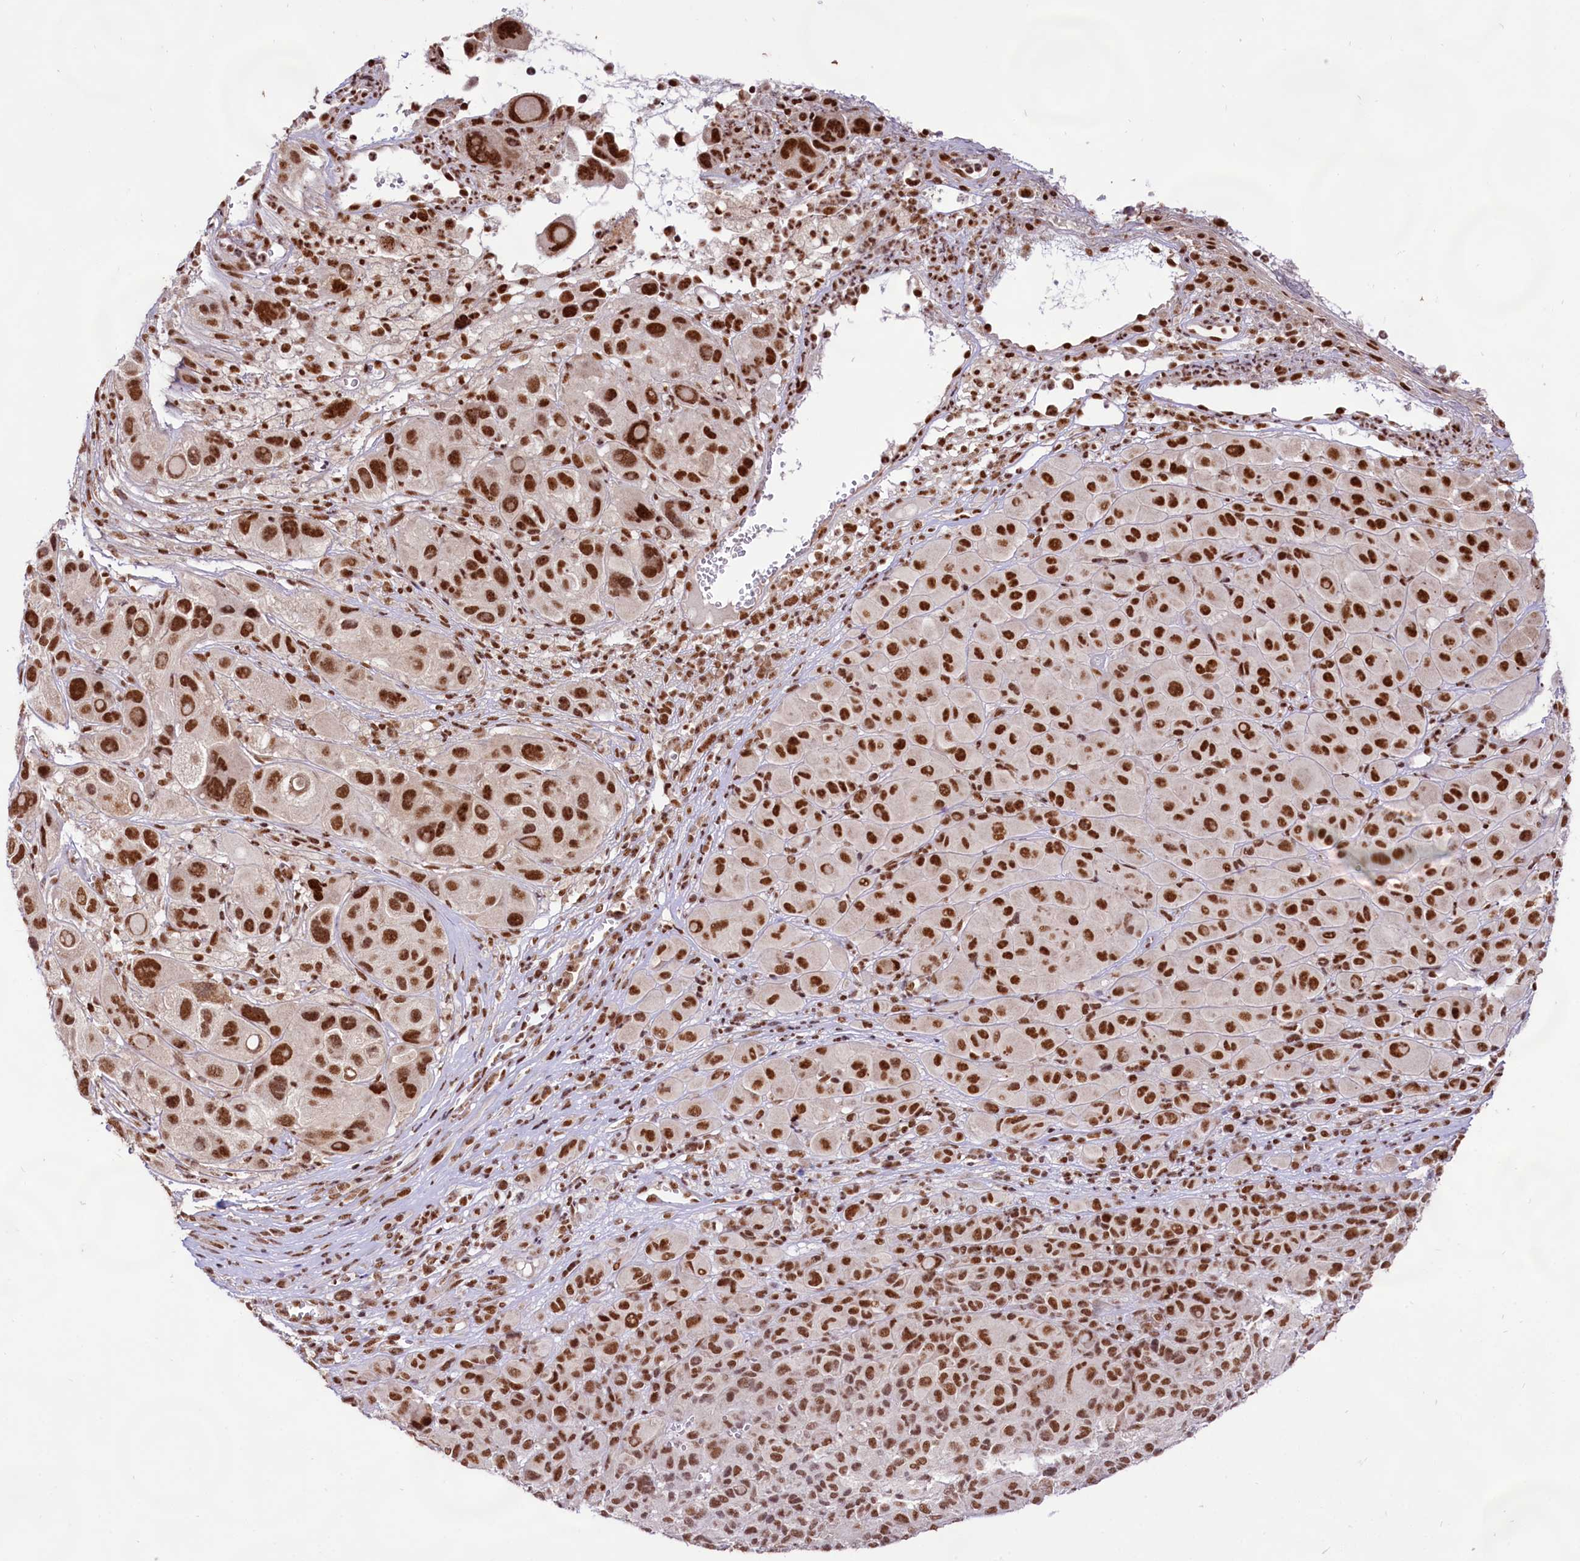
{"staining": {"intensity": "strong", "quantity": ">75%", "location": "nuclear"}, "tissue": "melanoma", "cell_type": "Tumor cells", "image_type": "cancer", "snomed": [{"axis": "morphology", "description": "Malignant melanoma, NOS"}, {"axis": "topography", "description": "Skin of trunk"}], "caption": "Brown immunohistochemical staining in human malignant melanoma reveals strong nuclear positivity in approximately >75% of tumor cells.", "gene": "HIRA", "patient": {"sex": "male", "age": 71}}